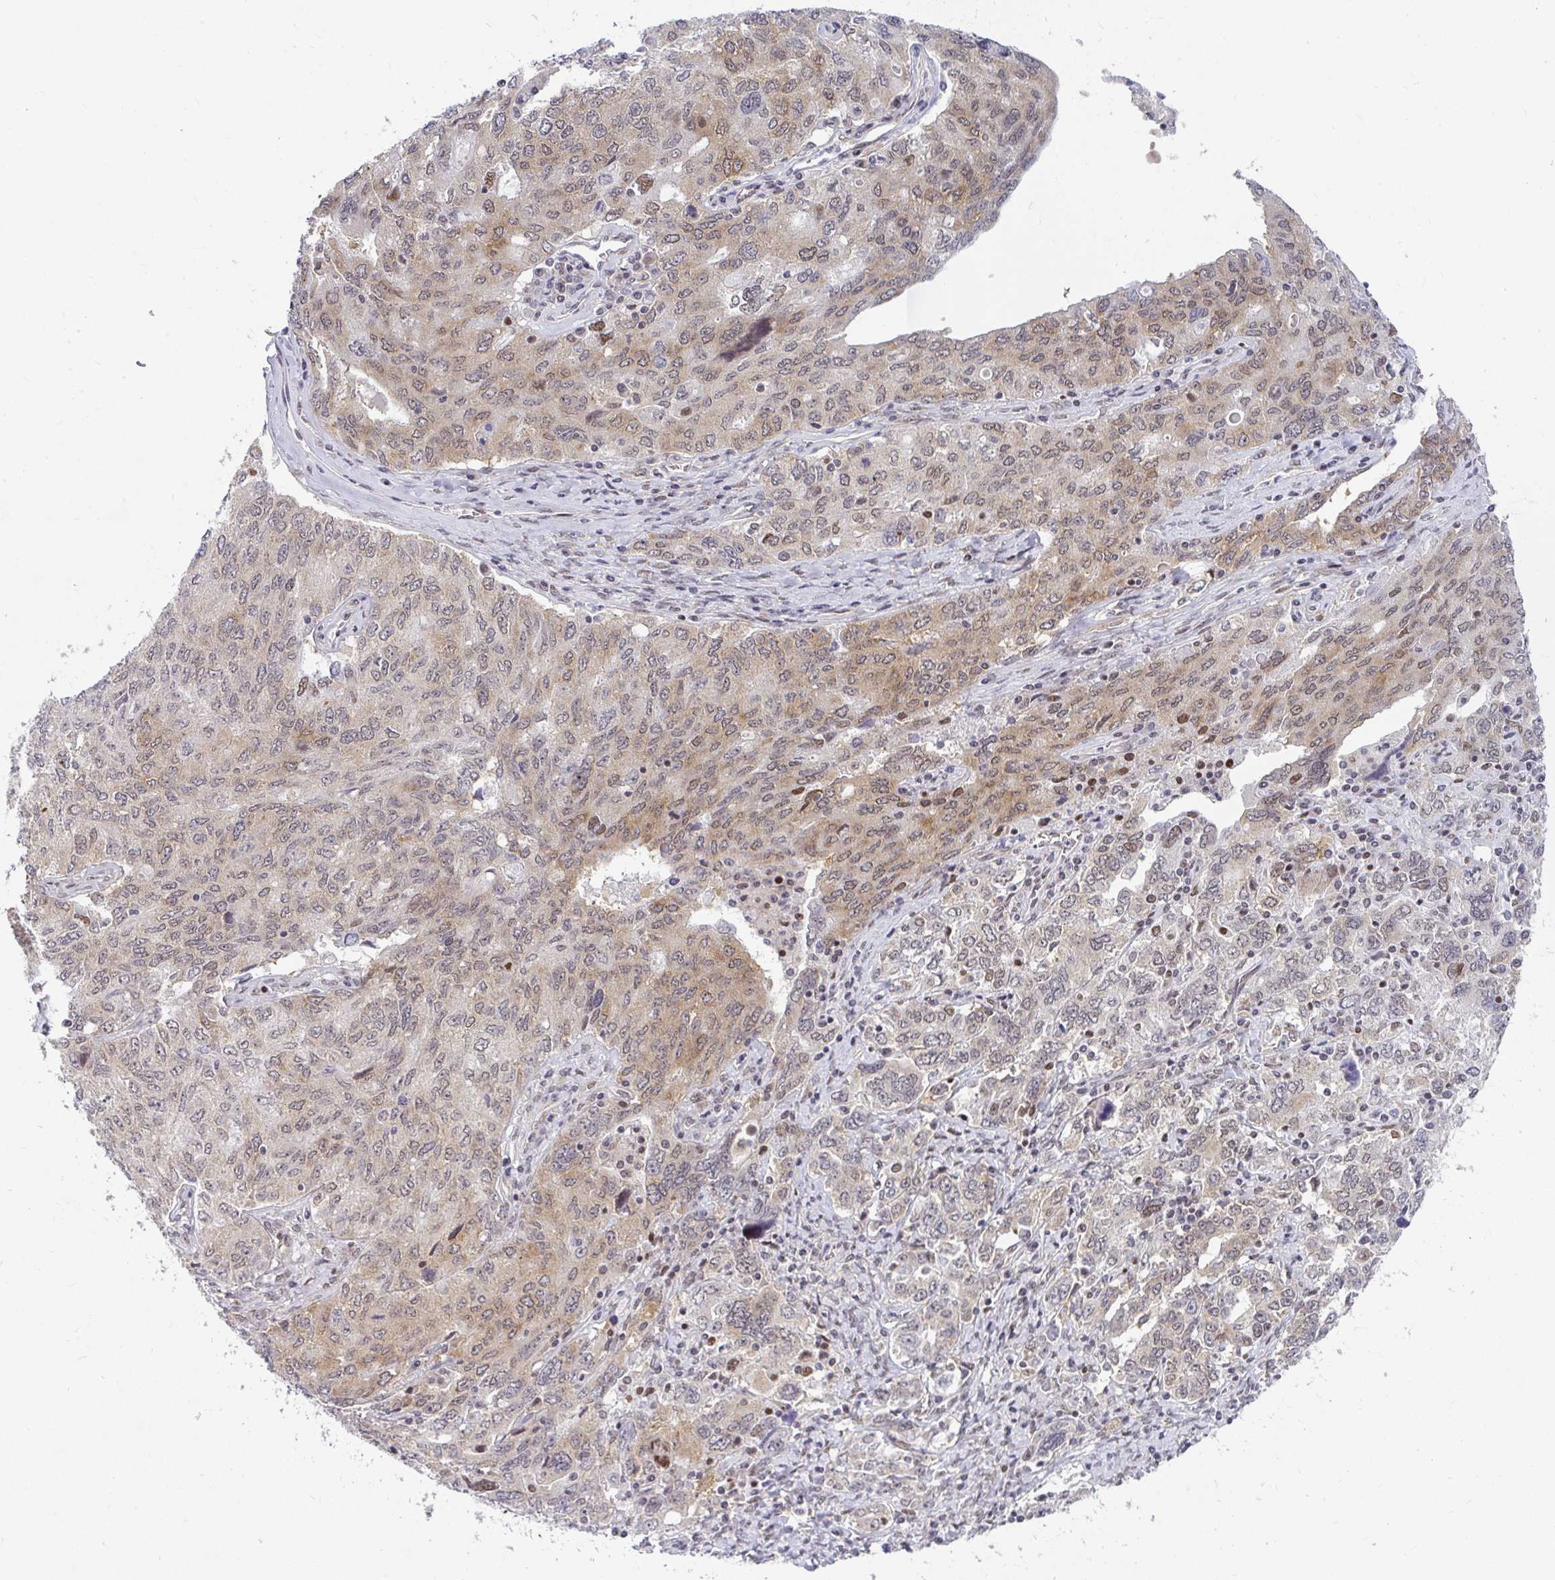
{"staining": {"intensity": "weak", "quantity": "25%-75%", "location": "cytoplasmic/membranous,nuclear"}, "tissue": "ovarian cancer", "cell_type": "Tumor cells", "image_type": "cancer", "snomed": [{"axis": "morphology", "description": "Carcinoma, endometroid"}, {"axis": "topography", "description": "Ovary"}], "caption": "High-magnification brightfield microscopy of ovarian cancer (endometroid carcinoma) stained with DAB (brown) and counterstained with hematoxylin (blue). tumor cells exhibit weak cytoplasmic/membranous and nuclear expression is seen in about25%-75% of cells. The staining was performed using DAB (3,3'-diaminobenzidine) to visualize the protein expression in brown, while the nuclei were stained in blue with hematoxylin (Magnification: 20x).", "gene": "SYNCRIP", "patient": {"sex": "female", "age": 62}}